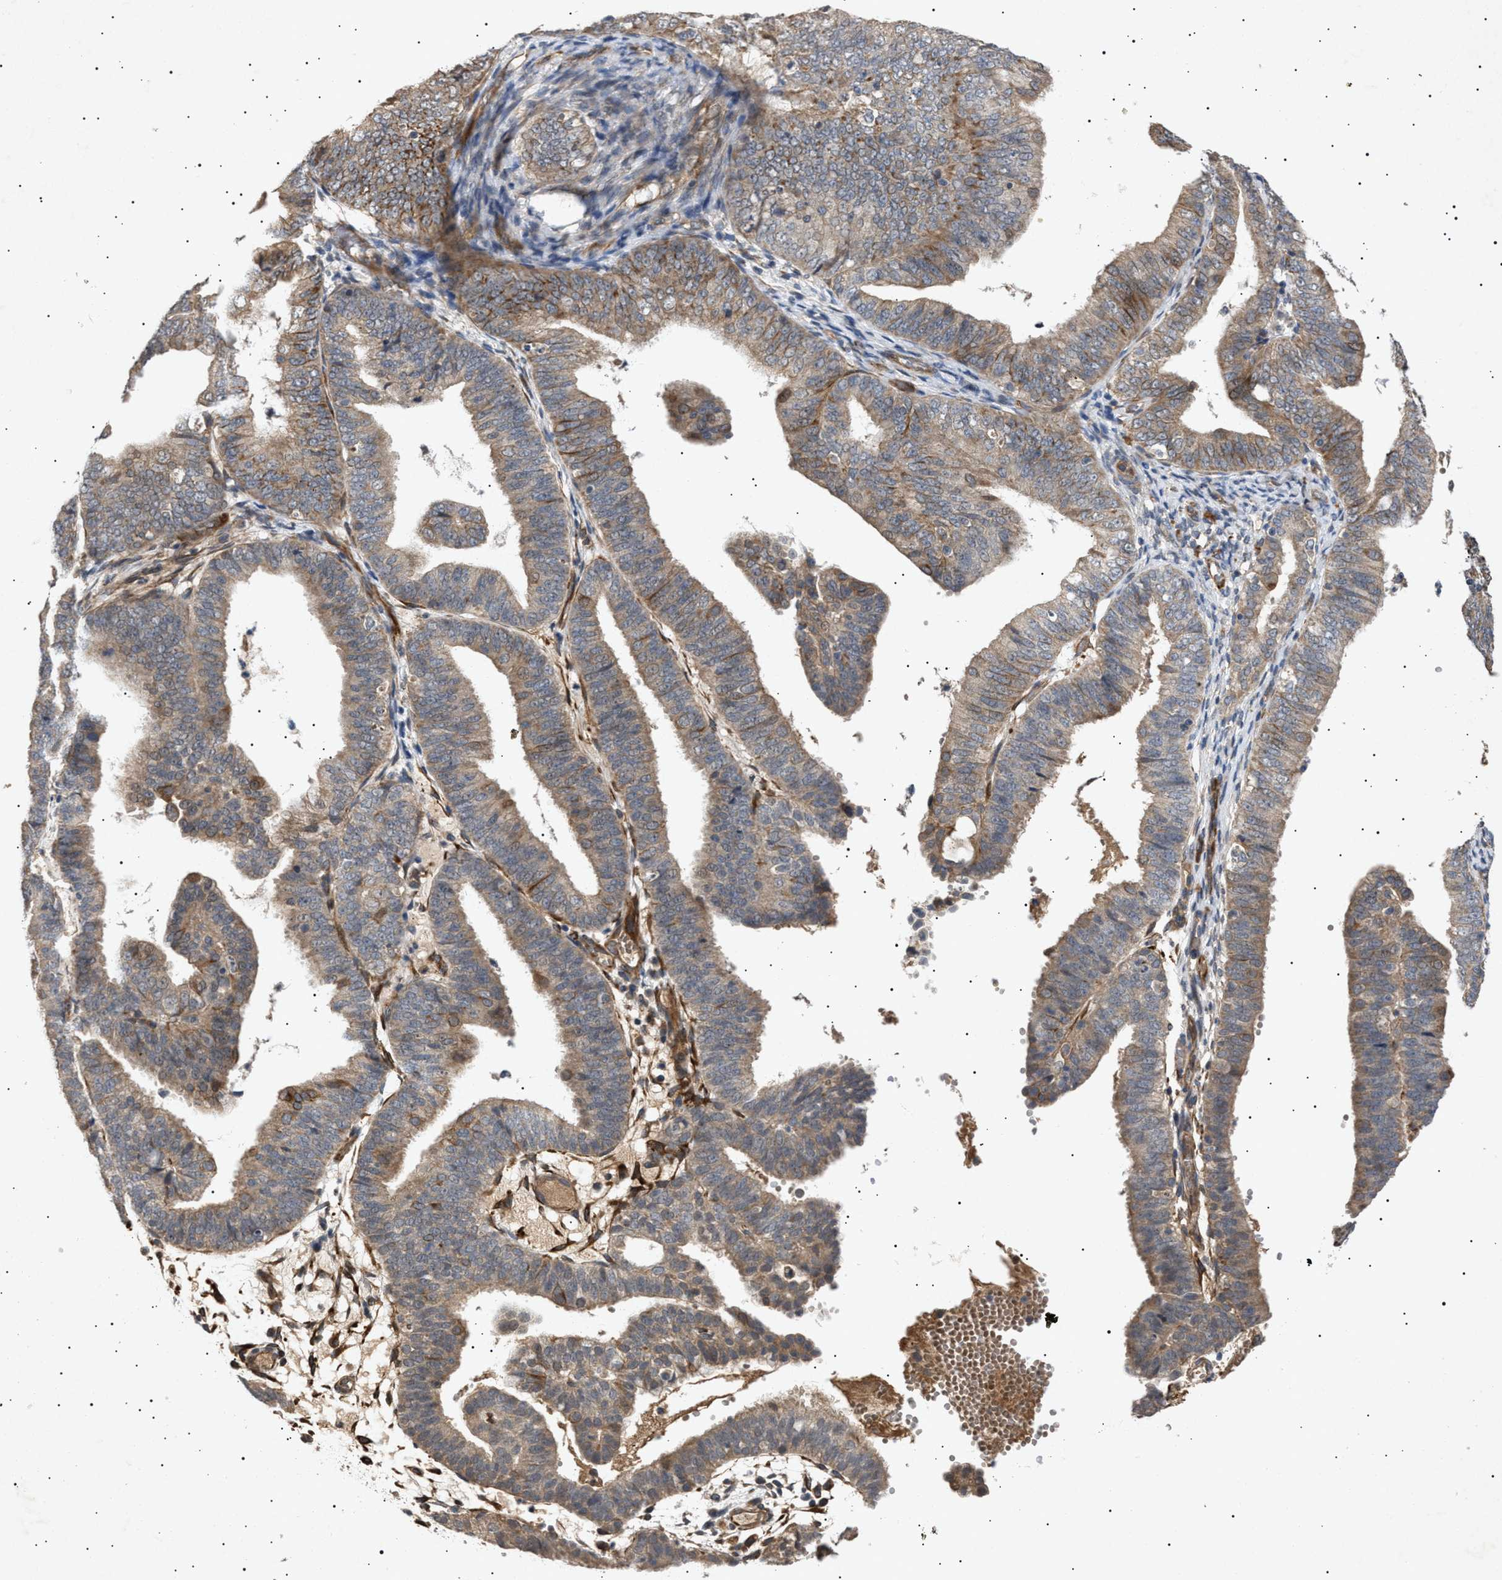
{"staining": {"intensity": "moderate", "quantity": "25%-75%", "location": "cytoplasmic/membranous"}, "tissue": "endometrial cancer", "cell_type": "Tumor cells", "image_type": "cancer", "snomed": [{"axis": "morphology", "description": "Adenocarcinoma, NOS"}, {"axis": "topography", "description": "Endometrium"}], "caption": "Protein positivity by IHC displays moderate cytoplasmic/membranous positivity in about 25%-75% of tumor cells in endometrial adenocarcinoma.", "gene": "SIRT5", "patient": {"sex": "female", "age": 63}}